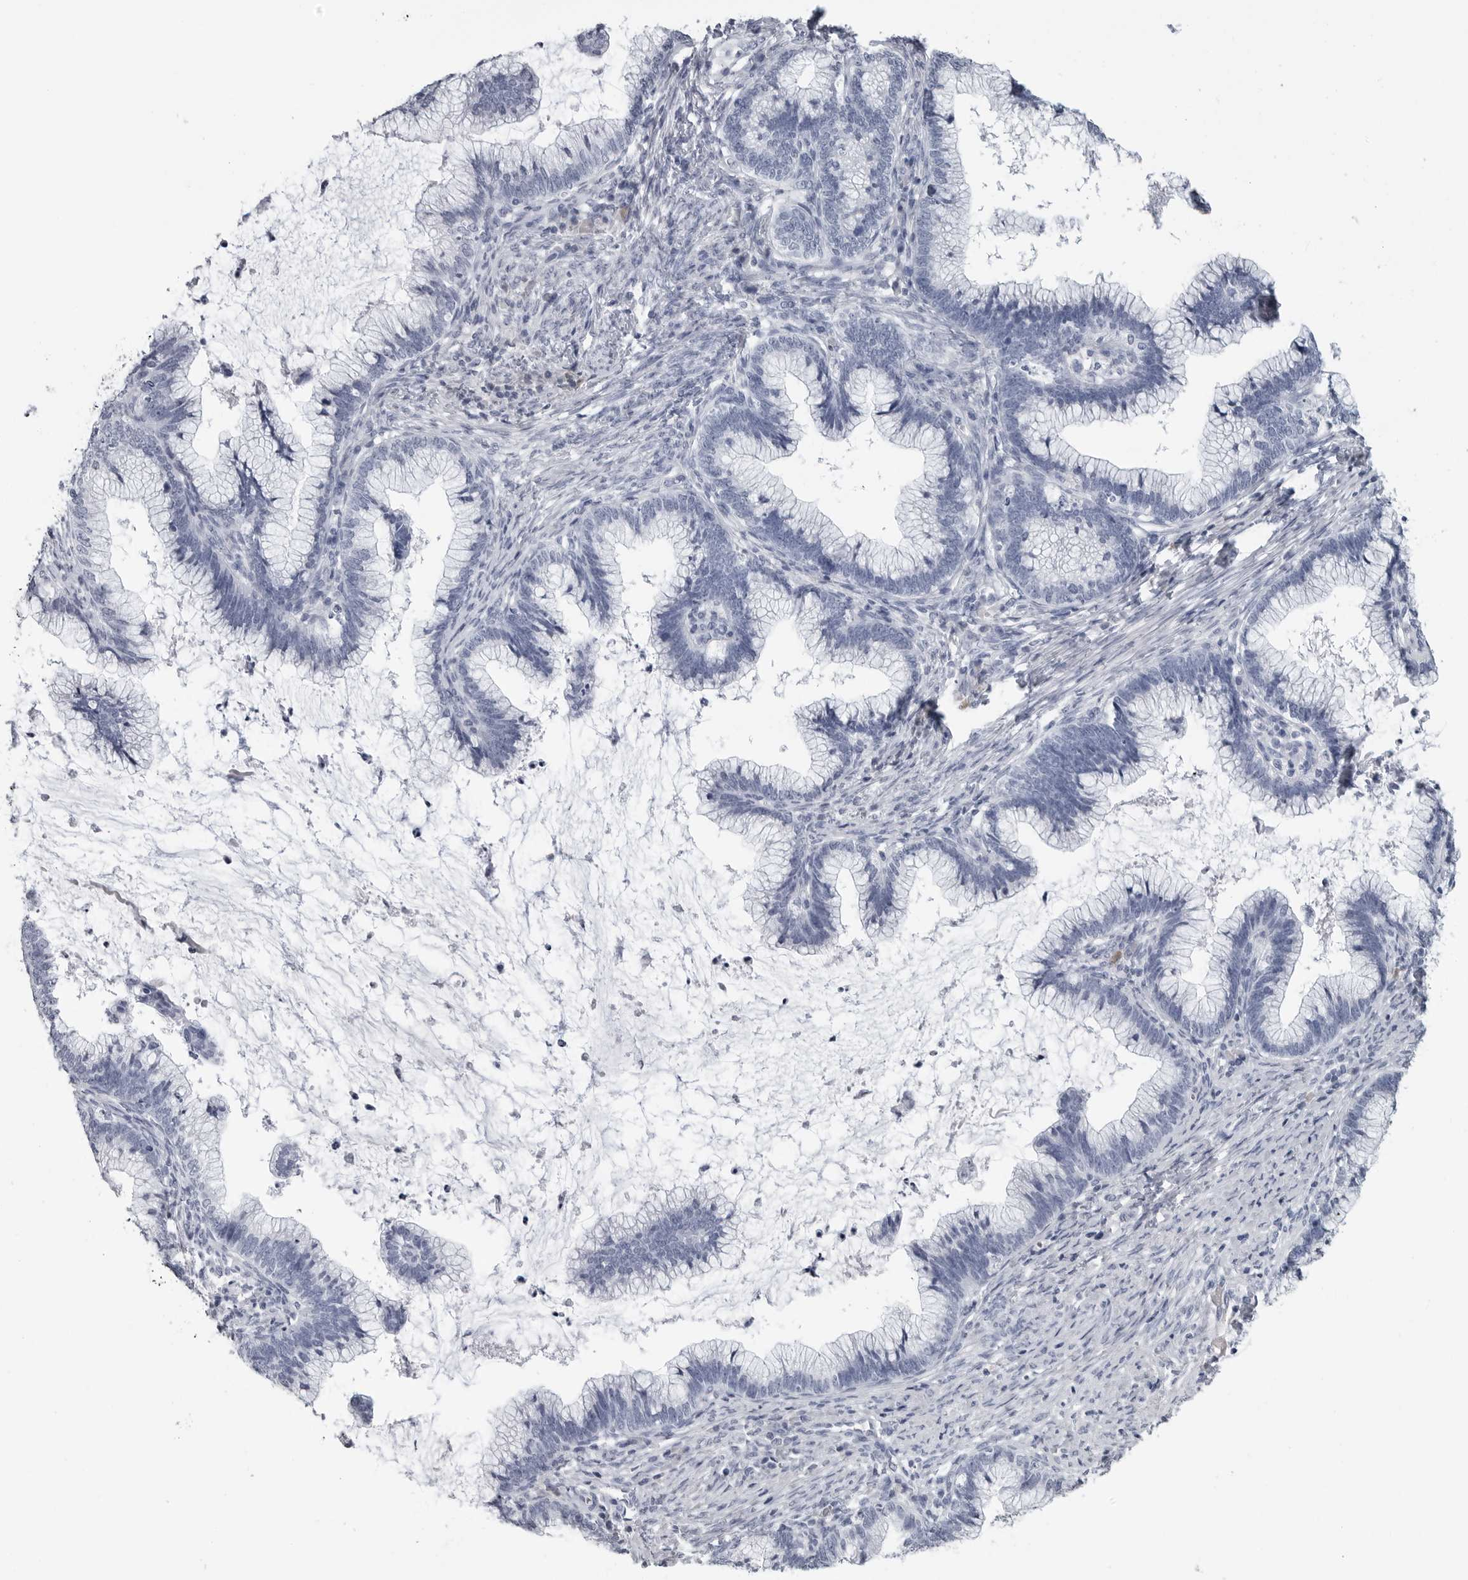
{"staining": {"intensity": "negative", "quantity": "none", "location": "none"}, "tissue": "cervical cancer", "cell_type": "Tumor cells", "image_type": "cancer", "snomed": [{"axis": "morphology", "description": "Adenocarcinoma, NOS"}, {"axis": "topography", "description": "Cervix"}], "caption": "High power microscopy micrograph of an immunohistochemistry (IHC) photomicrograph of cervical cancer (adenocarcinoma), revealing no significant staining in tumor cells.", "gene": "AMPD1", "patient": {"sex": "female", "age": 36}}